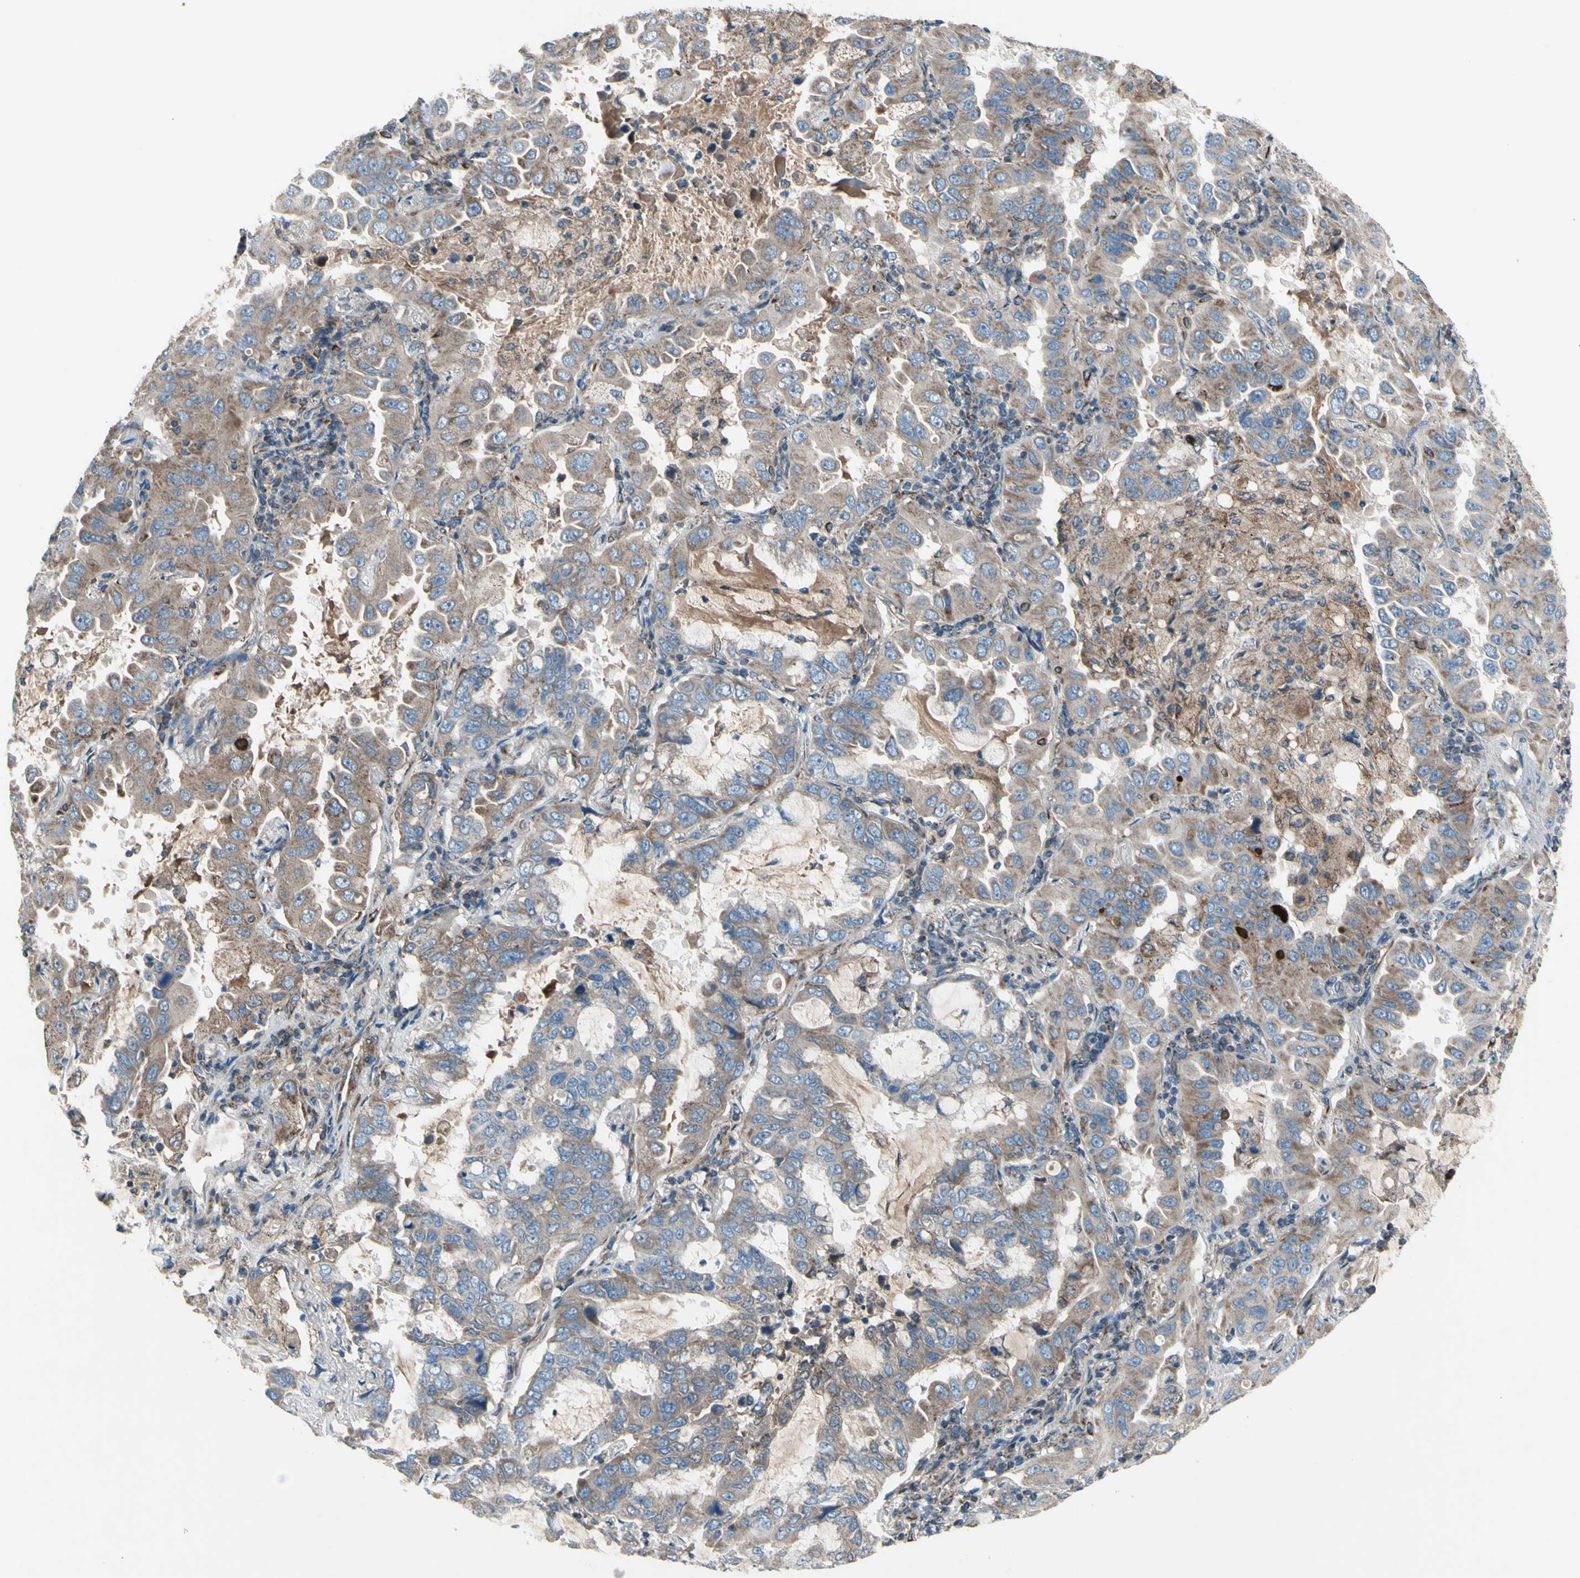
{"staining": {"intensity": "moderate", "quantity": ">75%", "location": "cytoplasmic/membranous"}, "tissue": "lung cancer", "cell_type": "Tumor cells", "image_type": "cancer", "snomed": [{"axis": "morphology", "description": "Adenocarcinoma, NOS"}, {"axis": "topography", "description": "Lung"}], "caption": "Immunohistochemistry of adenocarcinoma (lung) demonstrates medium levels of moderate cytoplasmic/membranous positivity in approximately >75% of tumor cells.", "gene": "EMC7", "patient": {"sex": "male", "age": 64}}